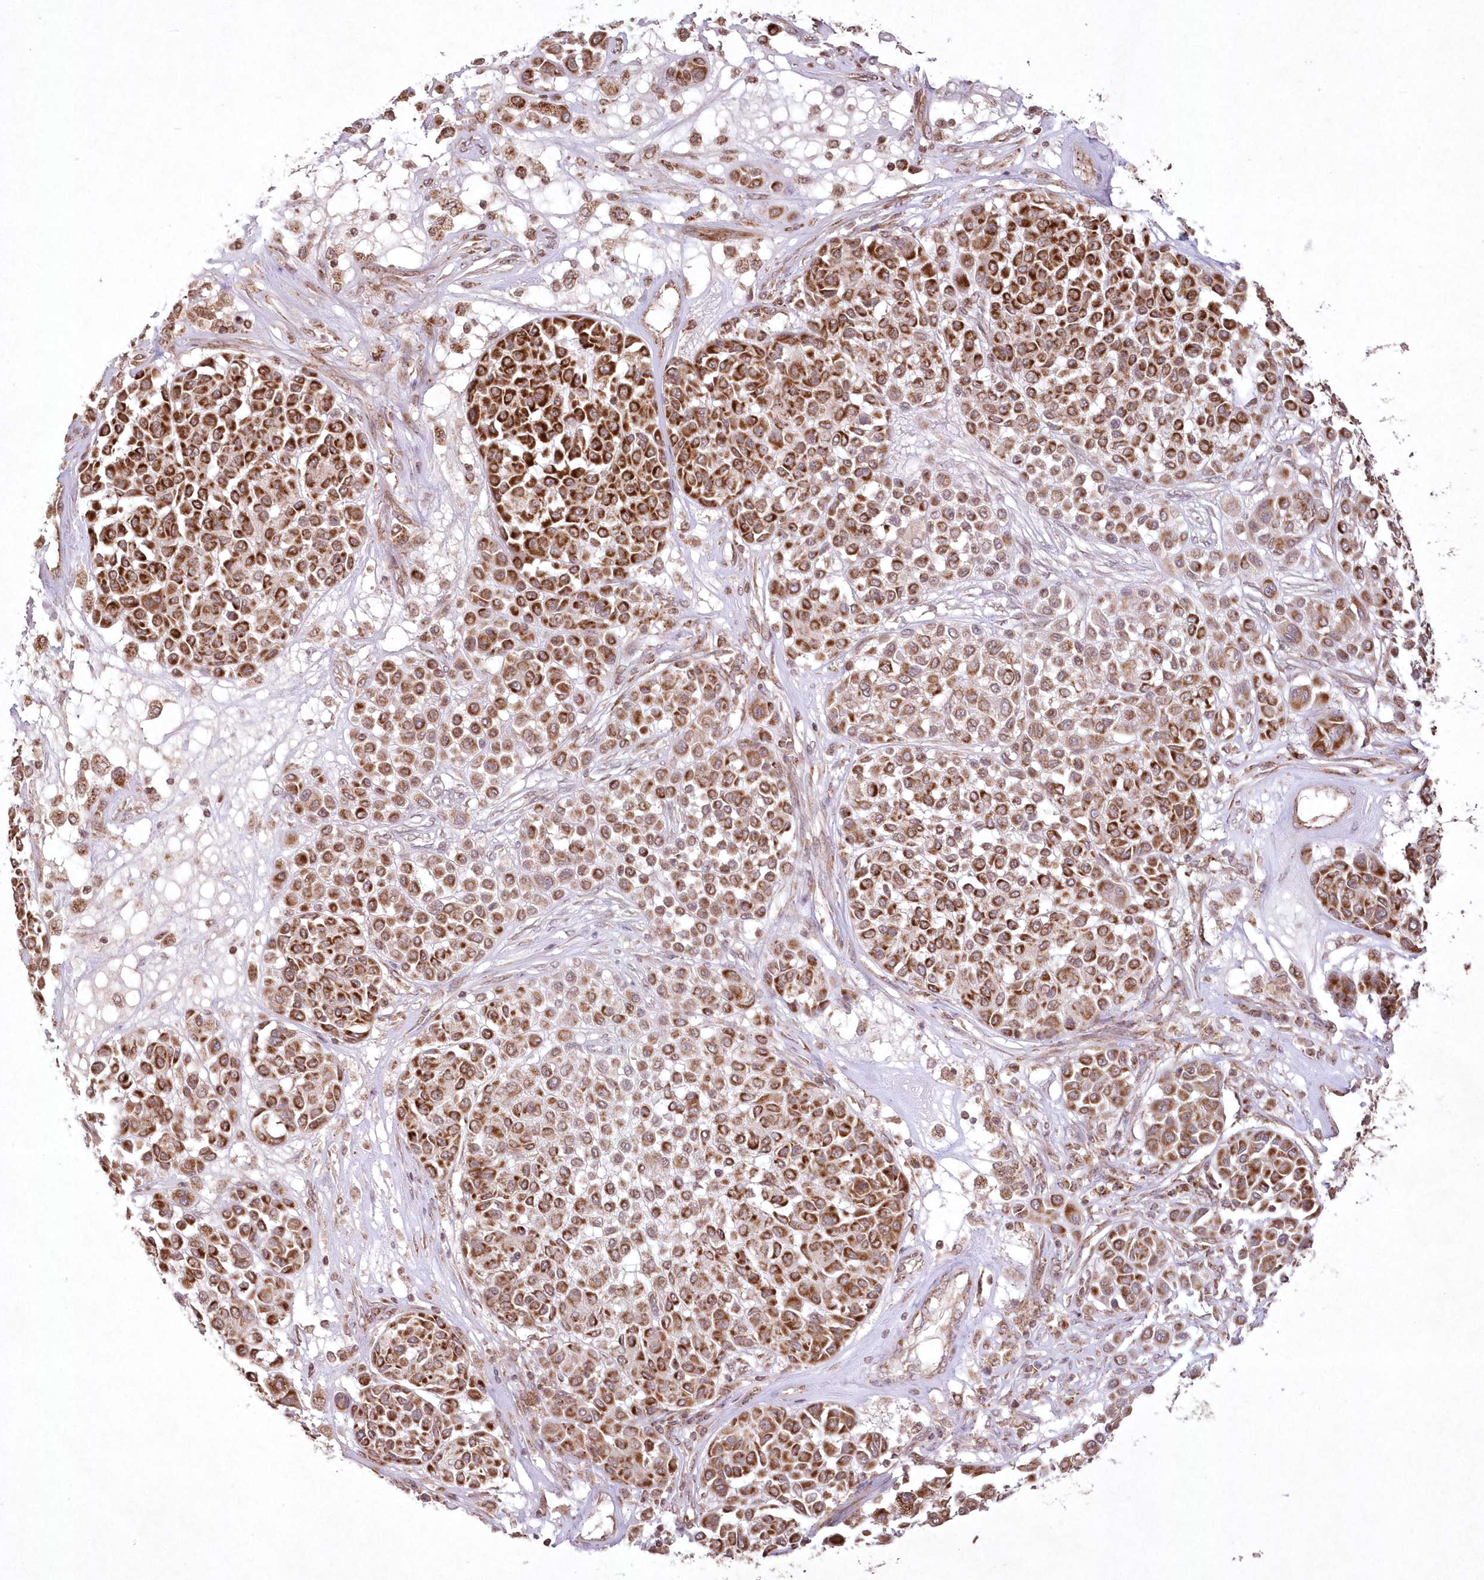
{"staining": {"intensity": "strong", "quantity": "25%-75%", "location": "cytoplasmic/membranous"}, "tissue": "melanoma", "cell_type": "Tumor cells", "image_type": "cancer", "snomed": [{"axis": "morphology", "description": "Malignant melanoma, Metastatic site"}, {"axis": "topography", "description": "Soft tissue"}], "caption": "High-magnification brightfield microscopy of malignant melanoma (metastatic site) stained with DAB (brown) and counterstained with hematoxylin (blue). tumor cells exhibit strong cytoplasmic/membranous positivity is seen in approximately25%-75% of cells.", "gene": "LRPPRC", "patient": {"sex": "male", "age": 41}}